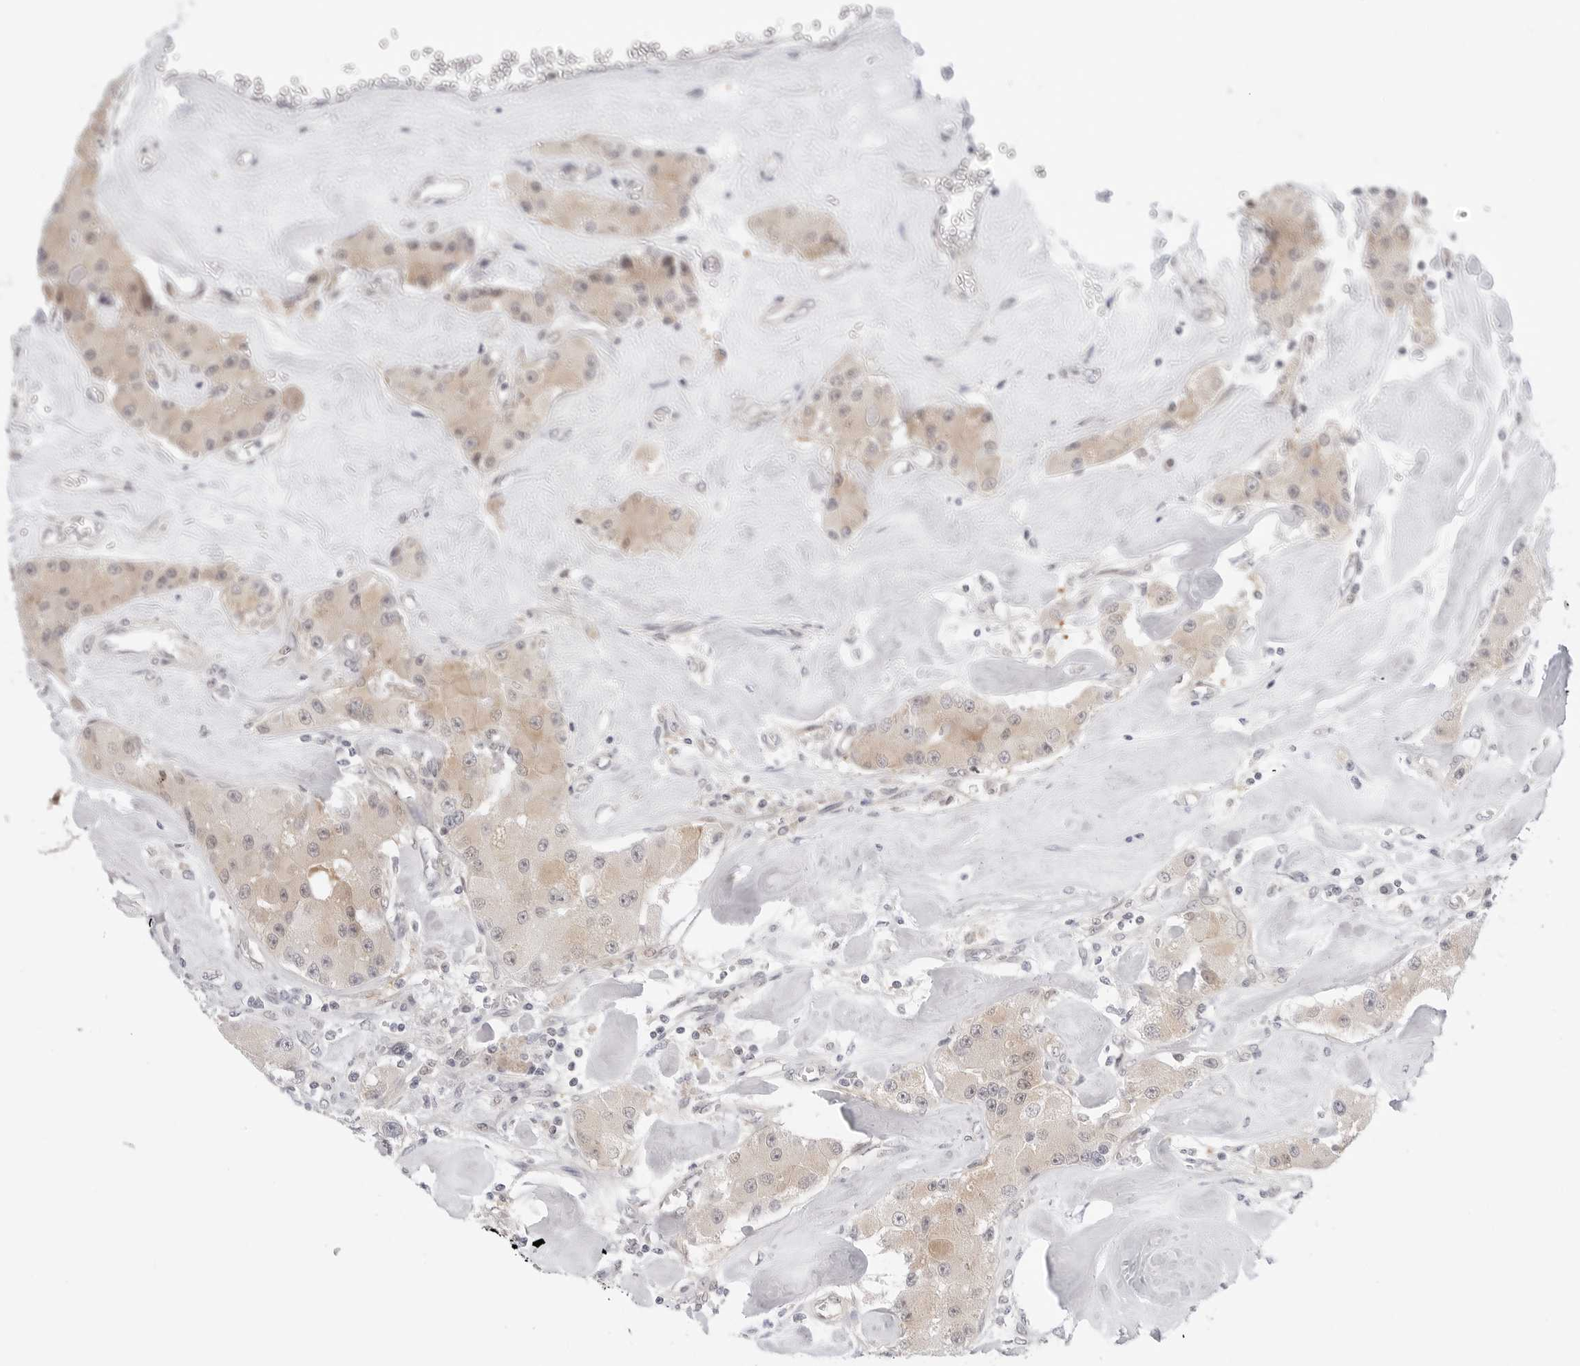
{"staining": {"intensity": "weak", "quantity": "25%-75%", "location": "cytoplasmic/membranous"}, "tissue": "carcinoid", "cell_type": "Tumor cells", "image_type": "cancer", "snomed": [{"axis": "morphology", "description": "Carcinoid, malignant, NOS"}, {"axis": "topography", "description": "Pancreas"}], "caption": "IHC photomicrograph of neoplastic tissue: carcinoid (malignant) stained using immunohistochemistry reveals low levels of weak protein expression localized specifically in the cytoplasmic/membranous of tumor cells, appearing as a cytoplasmic/membranous brown color.", "gene": "NUDC", "patient": {"sex": "male", "age": 41}}